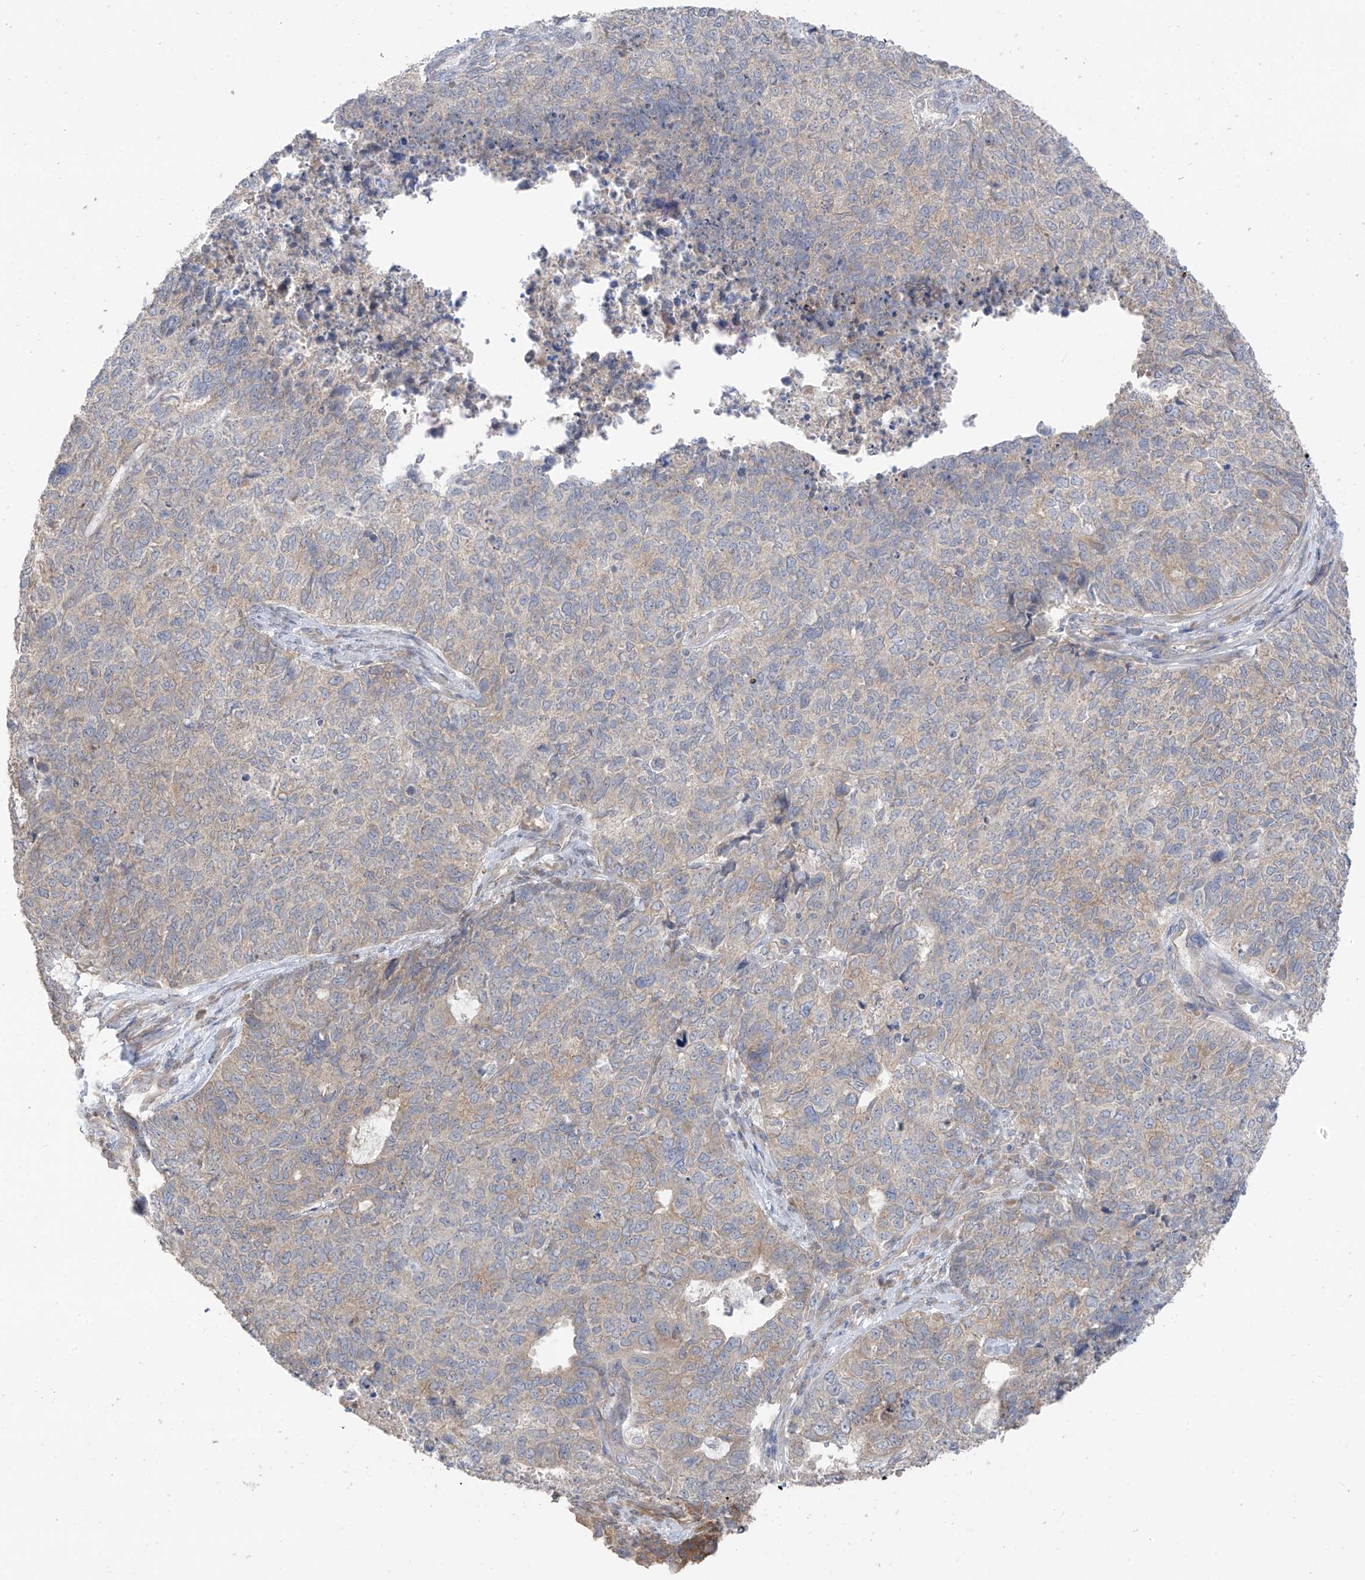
{"staining": {"intensity": "weak", "quantity": "25%-75%", "location": "cytoplasmic/membranous"}, "tissue": "cervical cancer", "cell_type": "Tumor cells", "image_type": "cancer", "snomed": [{"axis": "morphology", "description": "Squamous cell carcinoma, NOS"}, {"axis": "topography", "description": "Cervix"}], "caption": "A high-resolution image shows IHC staining of cervical cancer (squamous cell carcinoma), which shows weak cytoplasmic/membranous positivity in about 25%-75% of tumor cells.", "gene": "NALCN", "patient": {"sex": "female", "age": 63}}